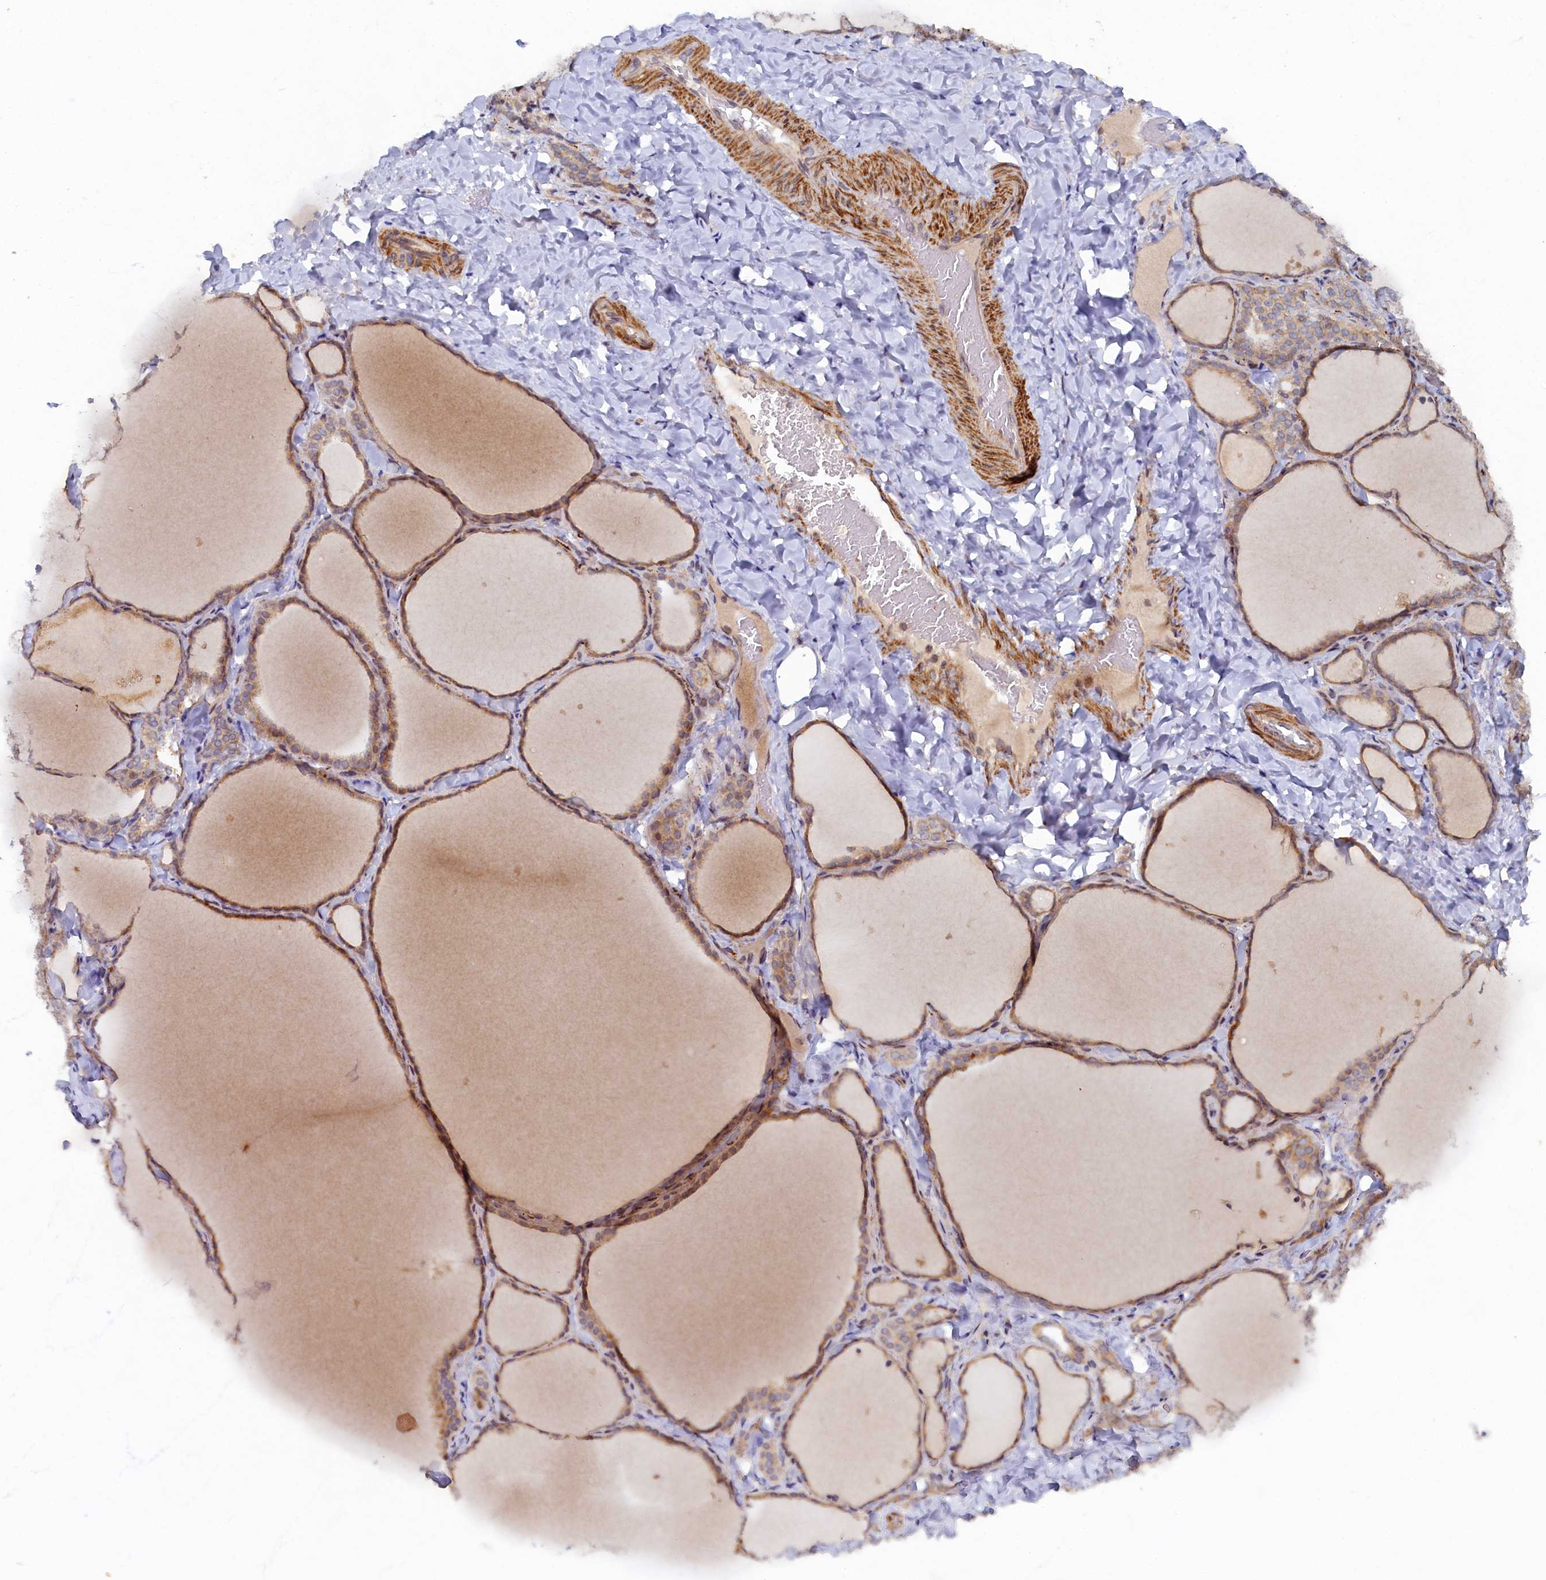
{"staining": {"intensity": "moderate", "quantity": "25%-75%", "location": "cytoplasmic/membranous"}, "tissue": "thyroid gland", "cell_type": "Glandular cells", "image_type": "normal", "snomed": [{"axis": "morphology", "description": "Normal tissue, NOS"}, {"axis": "topography", "description": "Thyroid gland"}], "caption": "High-power microscopy captured an immunohistochemistry micrograph of unremarkable thyroid gland, revealing moderate cytoplasmic/membranous positivity in about 25%-75% of glandular cells.", "gene": "CEP20", "patient": {"sex": "female", "age": 22}}